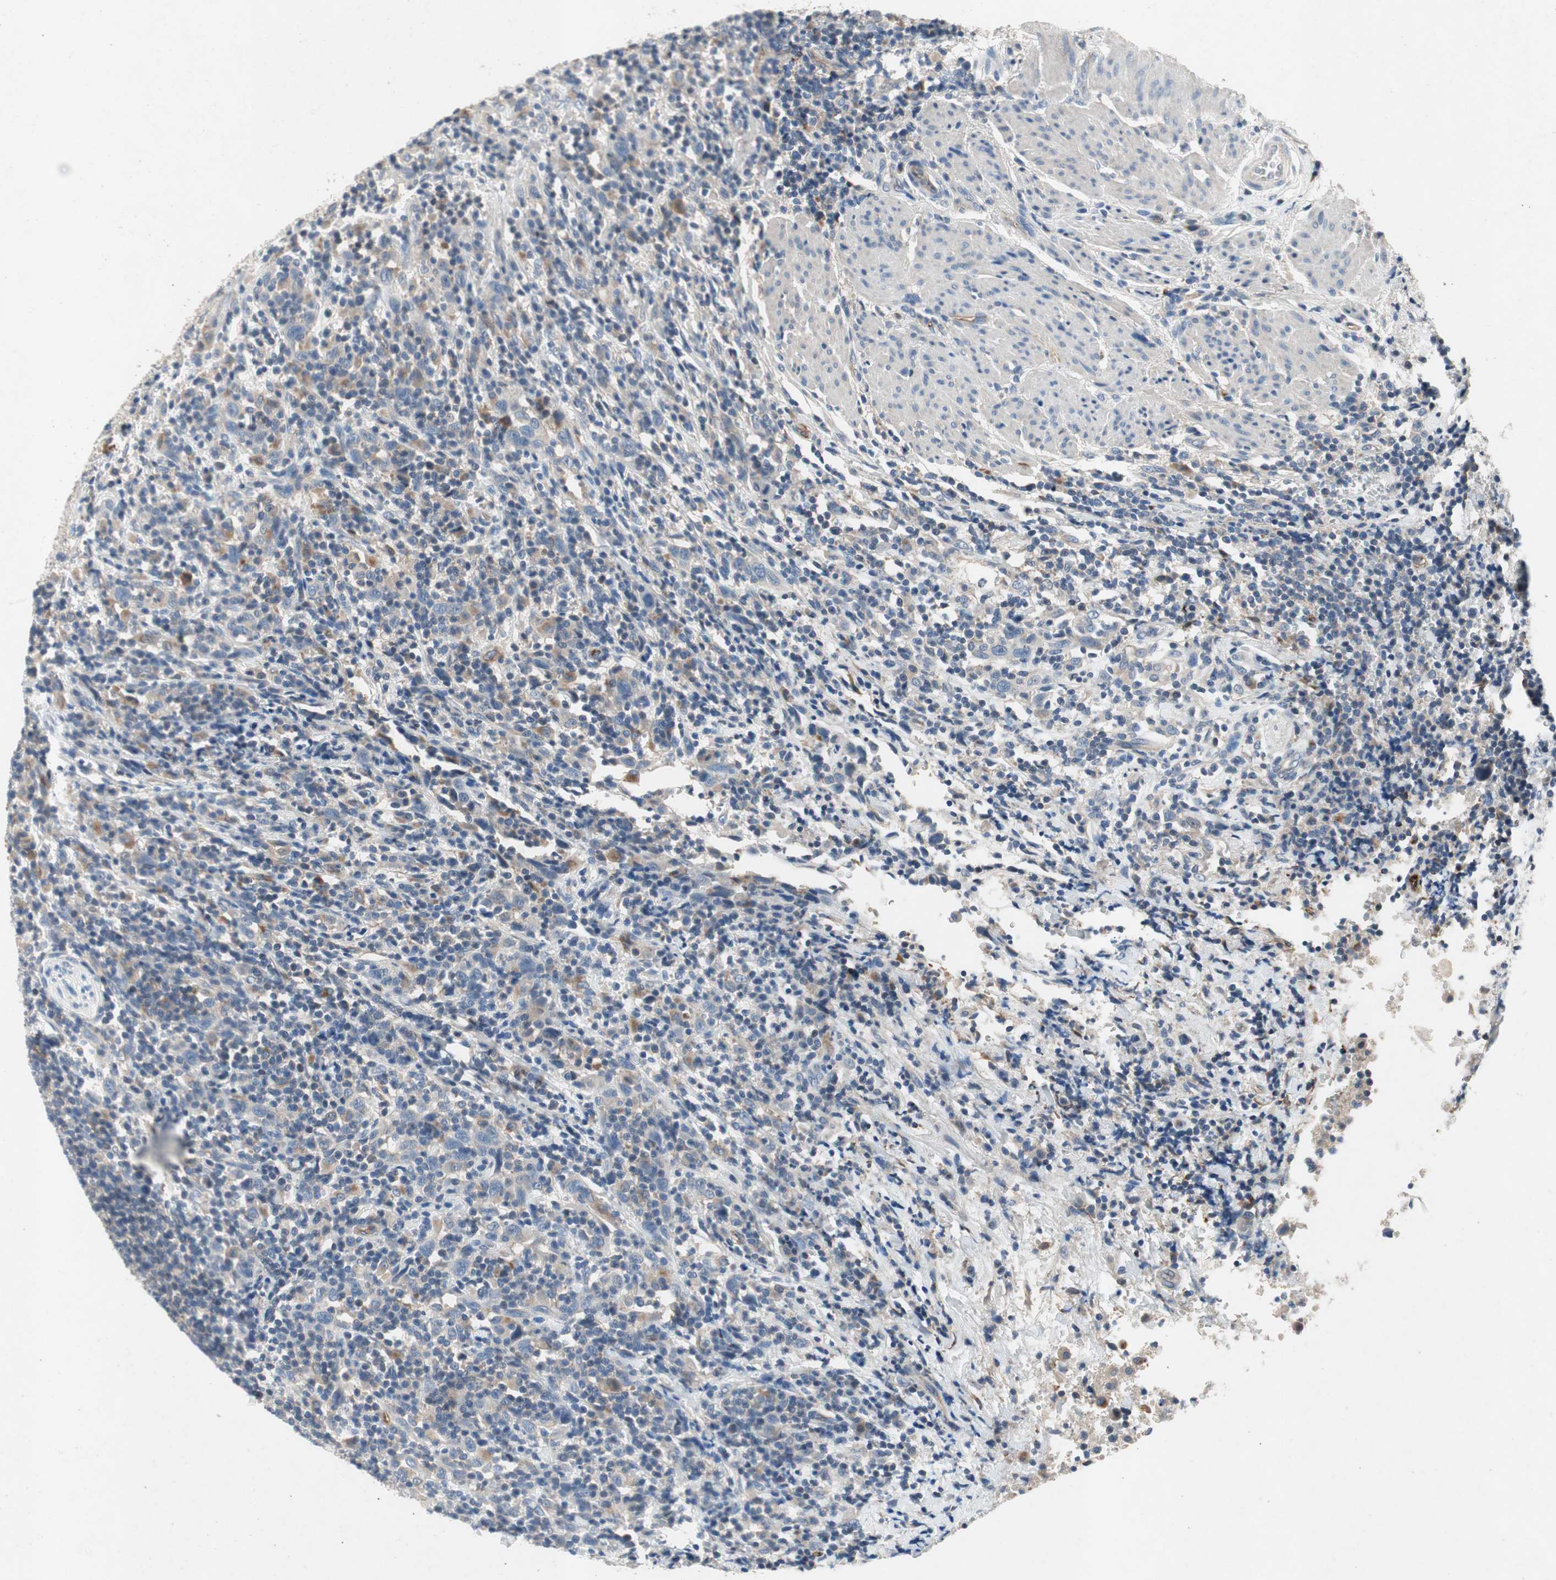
{"staining": {"intensity": "moderate", "quantity": "<25%", "location": "cytoplasmic/membranous"}, "tissue": "urothelial cancer", "cell_type": "Tumor cells", "image_type": "cancer", "snomed": [{"axis": "morphology", "description": "Urothelial carcinoma, High grade"}, {"axis": "topography", "description": "Urinary bladder"}], "caption": "The immunohistochemical stain labels moderate cytoplasmic/membranous staining in tumor cells of urothelial cancer tissue.", "gene": "ALPL", "patient": {"sex": "male", "age": 61}}